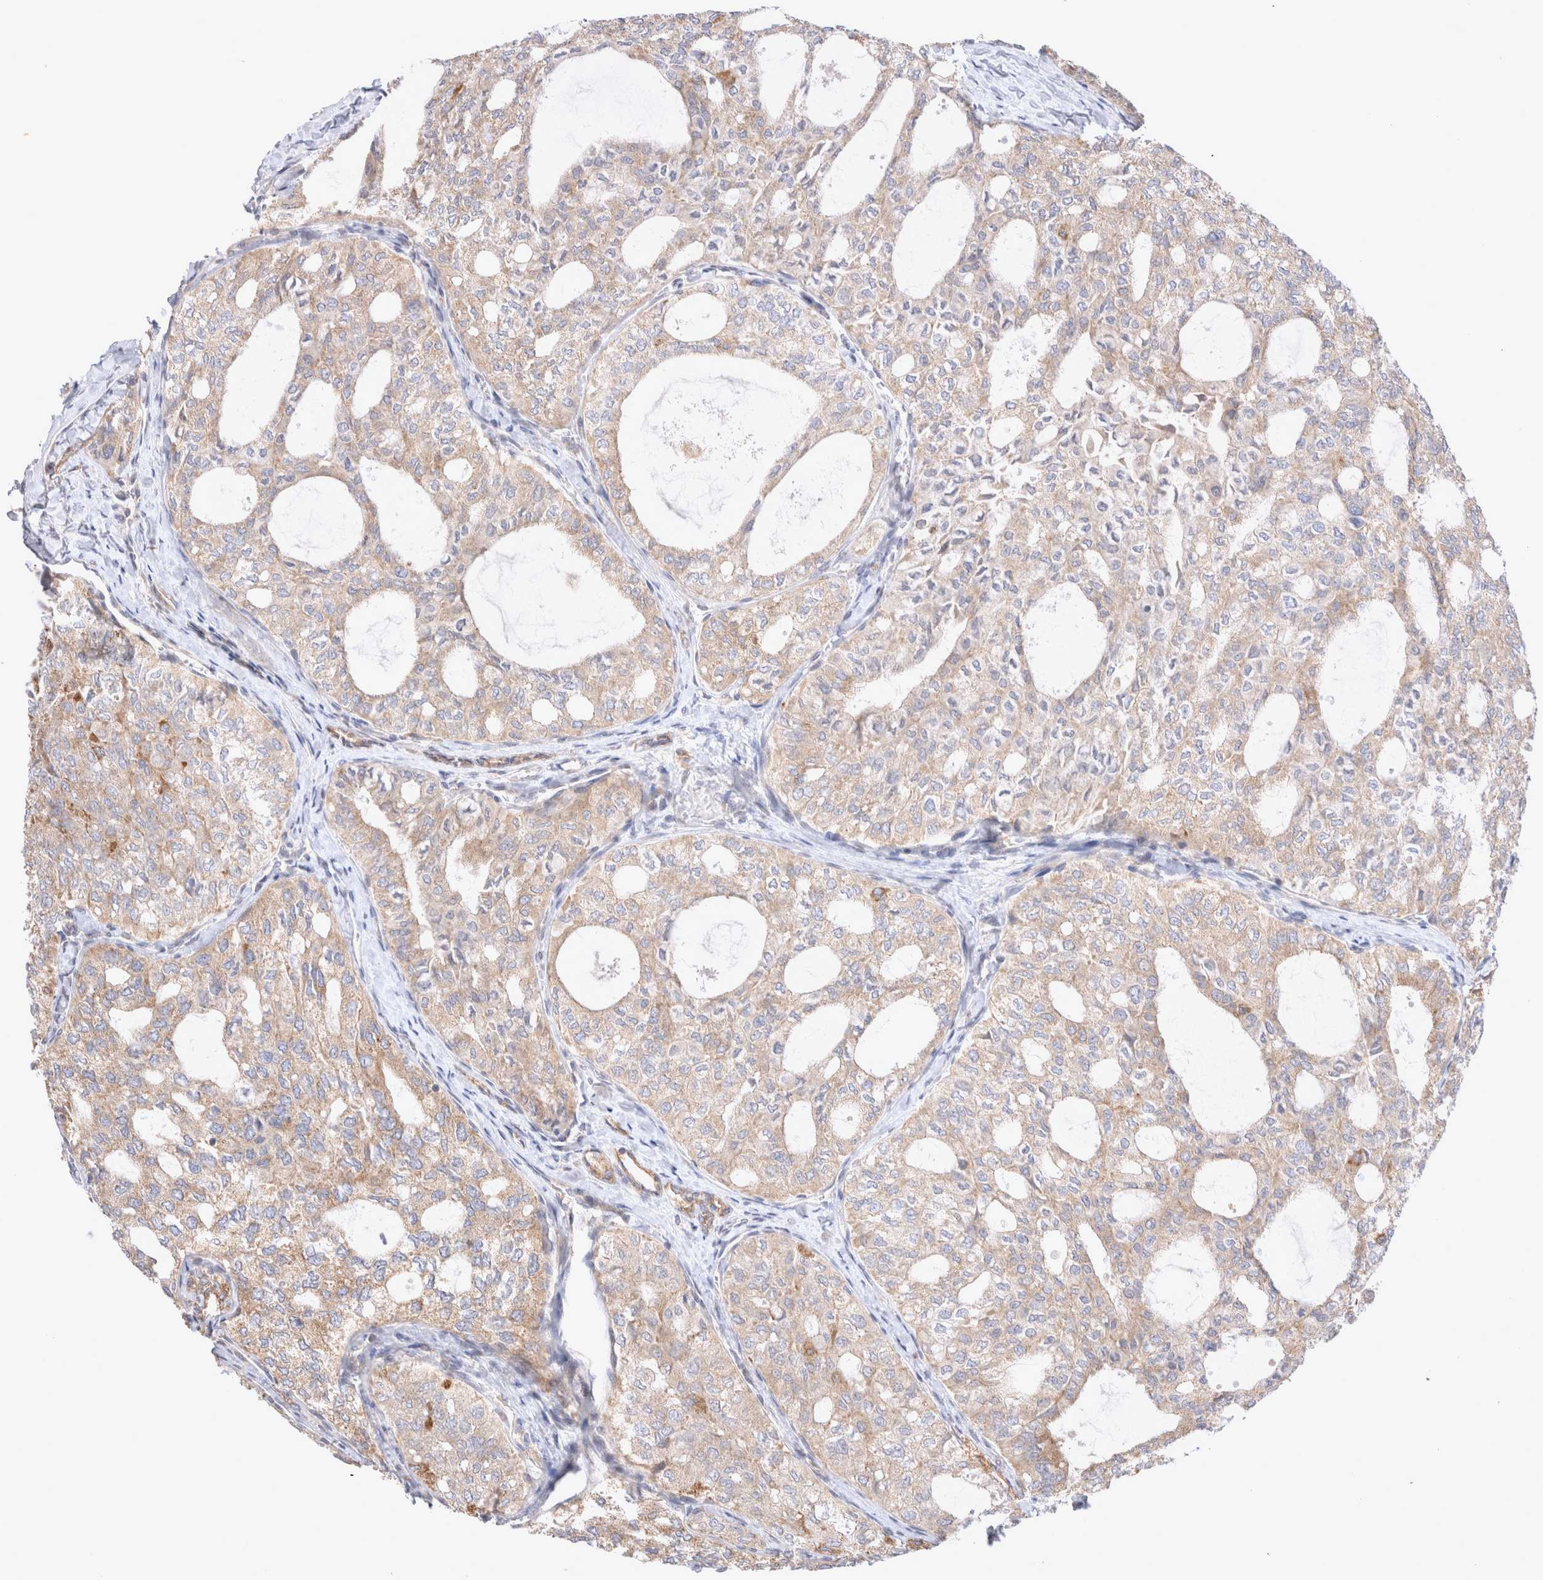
{"staining": {"intensity": "weak", "quantity": ">75%", "location": "cytoplasmic/membranous"}, "tissue": "thyroid cancer", "cell_type": "Tumor cells", "image_type": "cancer", "snomed": [{"axis": "morphology", "description": "Follicular adenoma carcinoma, NOS"}, {"axis": "topography", "description": "Thyroid gland"}], "caption": "DAB immunohistochemical staining of human thyroid cancer shows weak cytoplasmic/membranous protein staining in approximately >75% of tumor cells. The protein of interest is stained brown, and the nuclei are stained in blue (DAB (3,3'-diaminobenzidine) IHC with brightfield microscopy, high magnification).", "gene": "NPC1", "patient": {"sex": "male", "age": 75}}